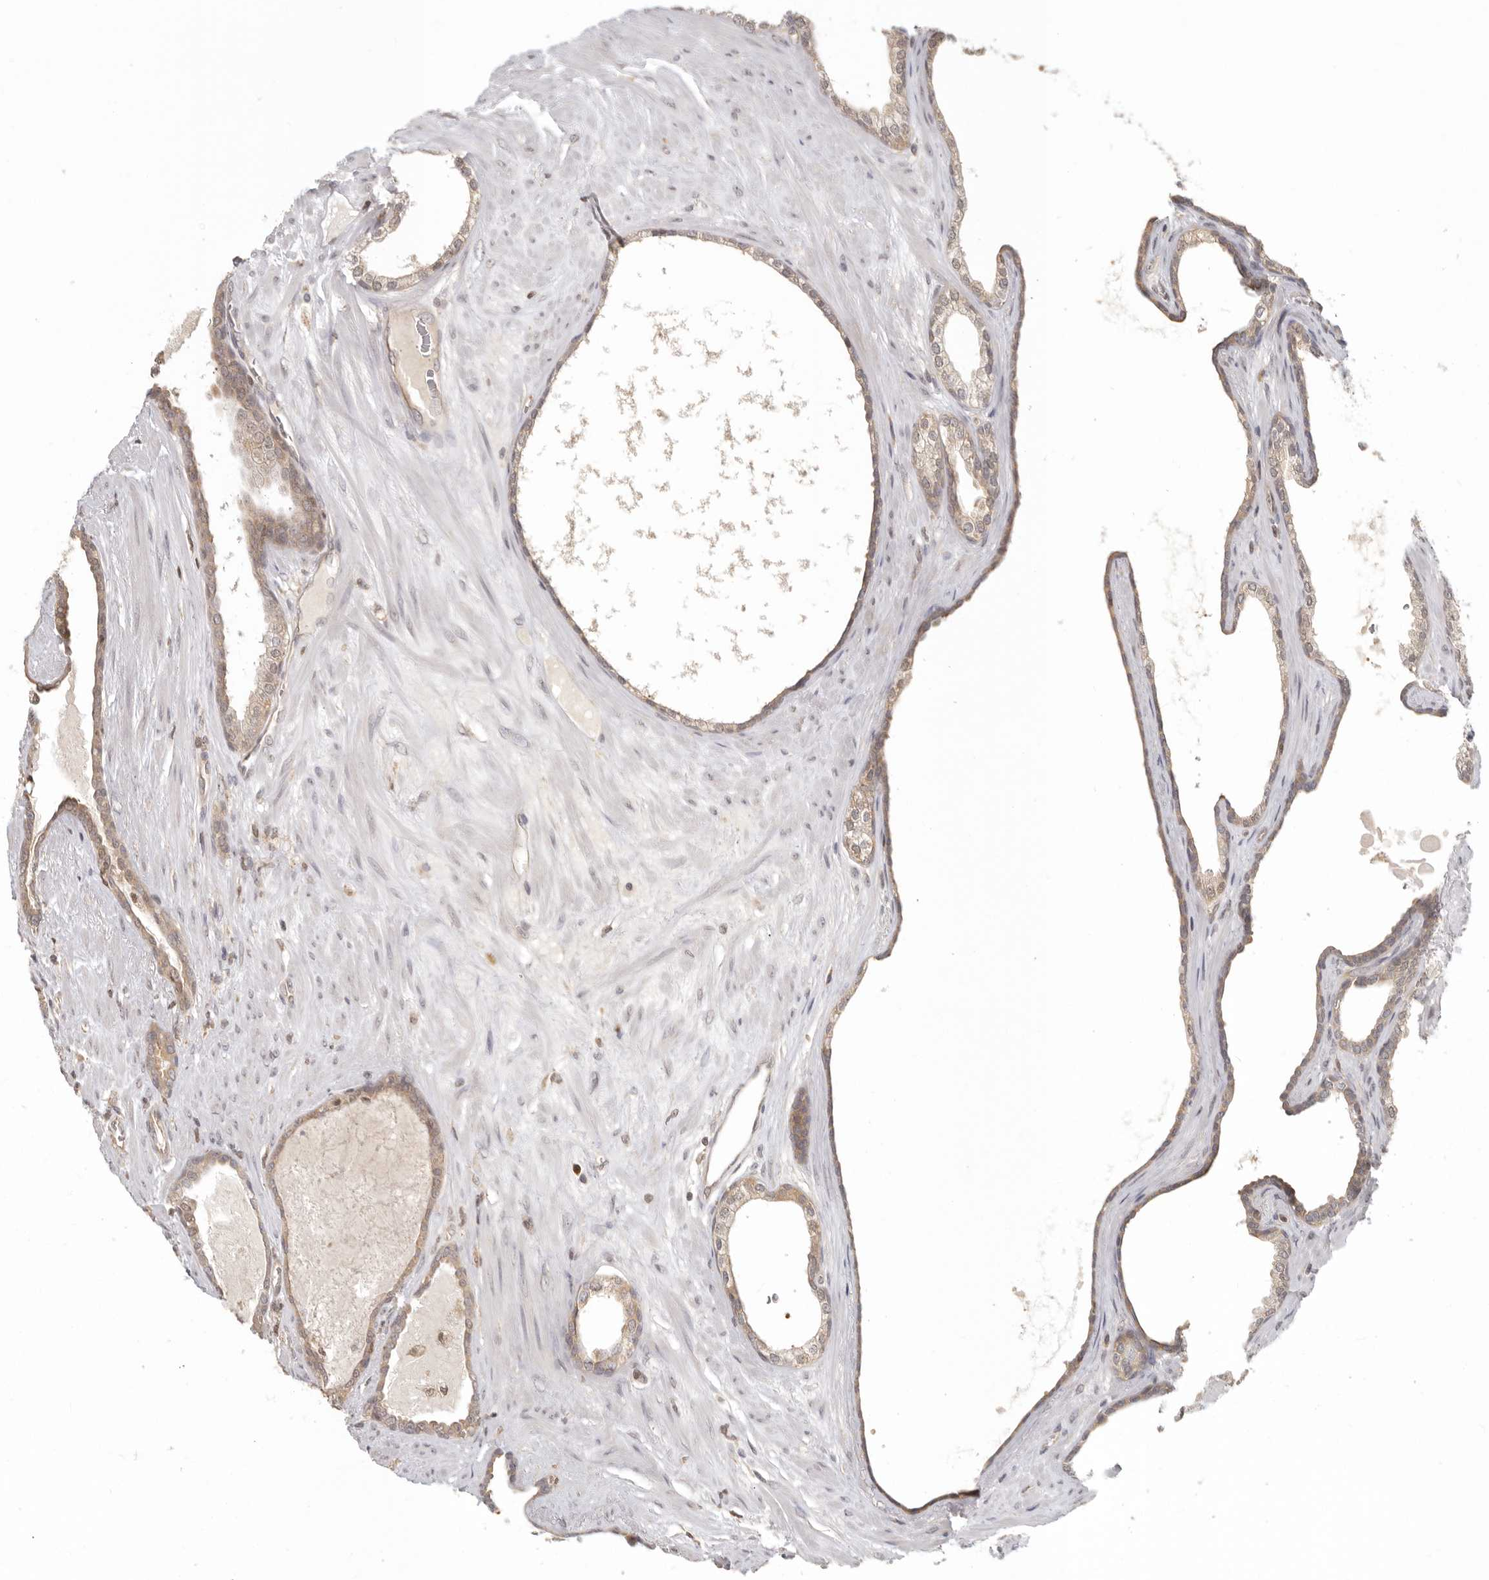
{"staining": {"intensity": "weak", "quantity": "25%-75%", "location": "cytoplasmic/membranous"}, "tissue": "prostate cancer", "cell_type": "Tumor cells", "image_type": "cancer", "snomed": [{"axis": "morphology", "description": "Adenocarcinoma, Low grade"}, {"axis": "topography", "description": "Prostate"}], "caption": "Tumor cells exhibit low levels of weak cytoplasmic/membranous positivity in about 25%-75% of cells in human prostate cancer (adenocarcinoma (low-grade)).", "gene": "PSMA5", "patient": {"sex": "male", "age": 70}}